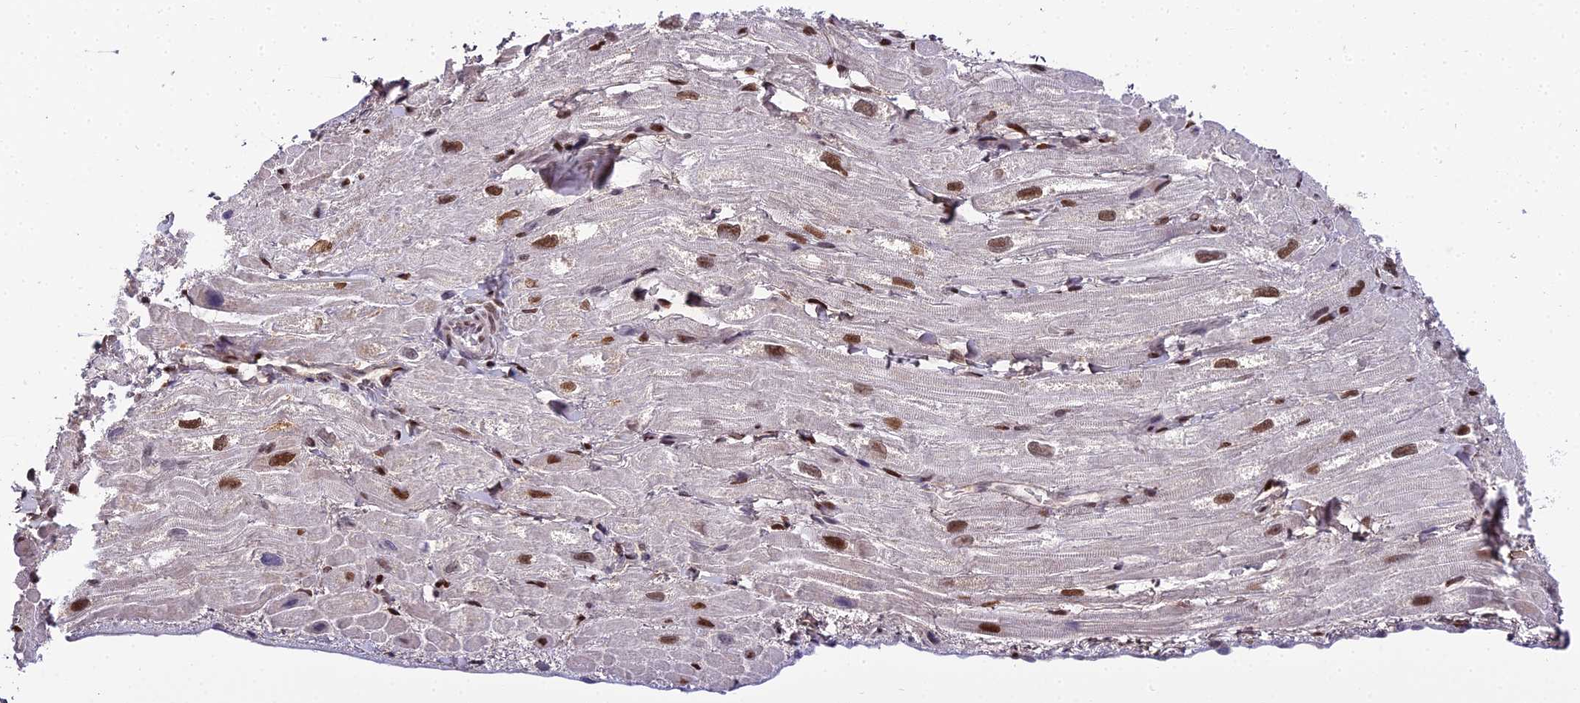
{"staining": {"intensity": "moderate", "quantity": "25%-75%", "location": "nuclear"}, "tissue": "heart muscle", "cell_type": "Cardiomyocytes", "image_type": "normal", "snomed": [{"axis": "morphology", "description": "Normal tissue, NOS"}, {"axis": "topography", "description": "Heart"}], "caption": "Approximately 25%-75% of cardiomyocytes in unremarkable human heart muscle exhibit moderate nuclear protein positivity as visualized by brown immunohistochemical staining.", "gene": "ZNF707", "patient": {"sex": "male", "age": 65}}